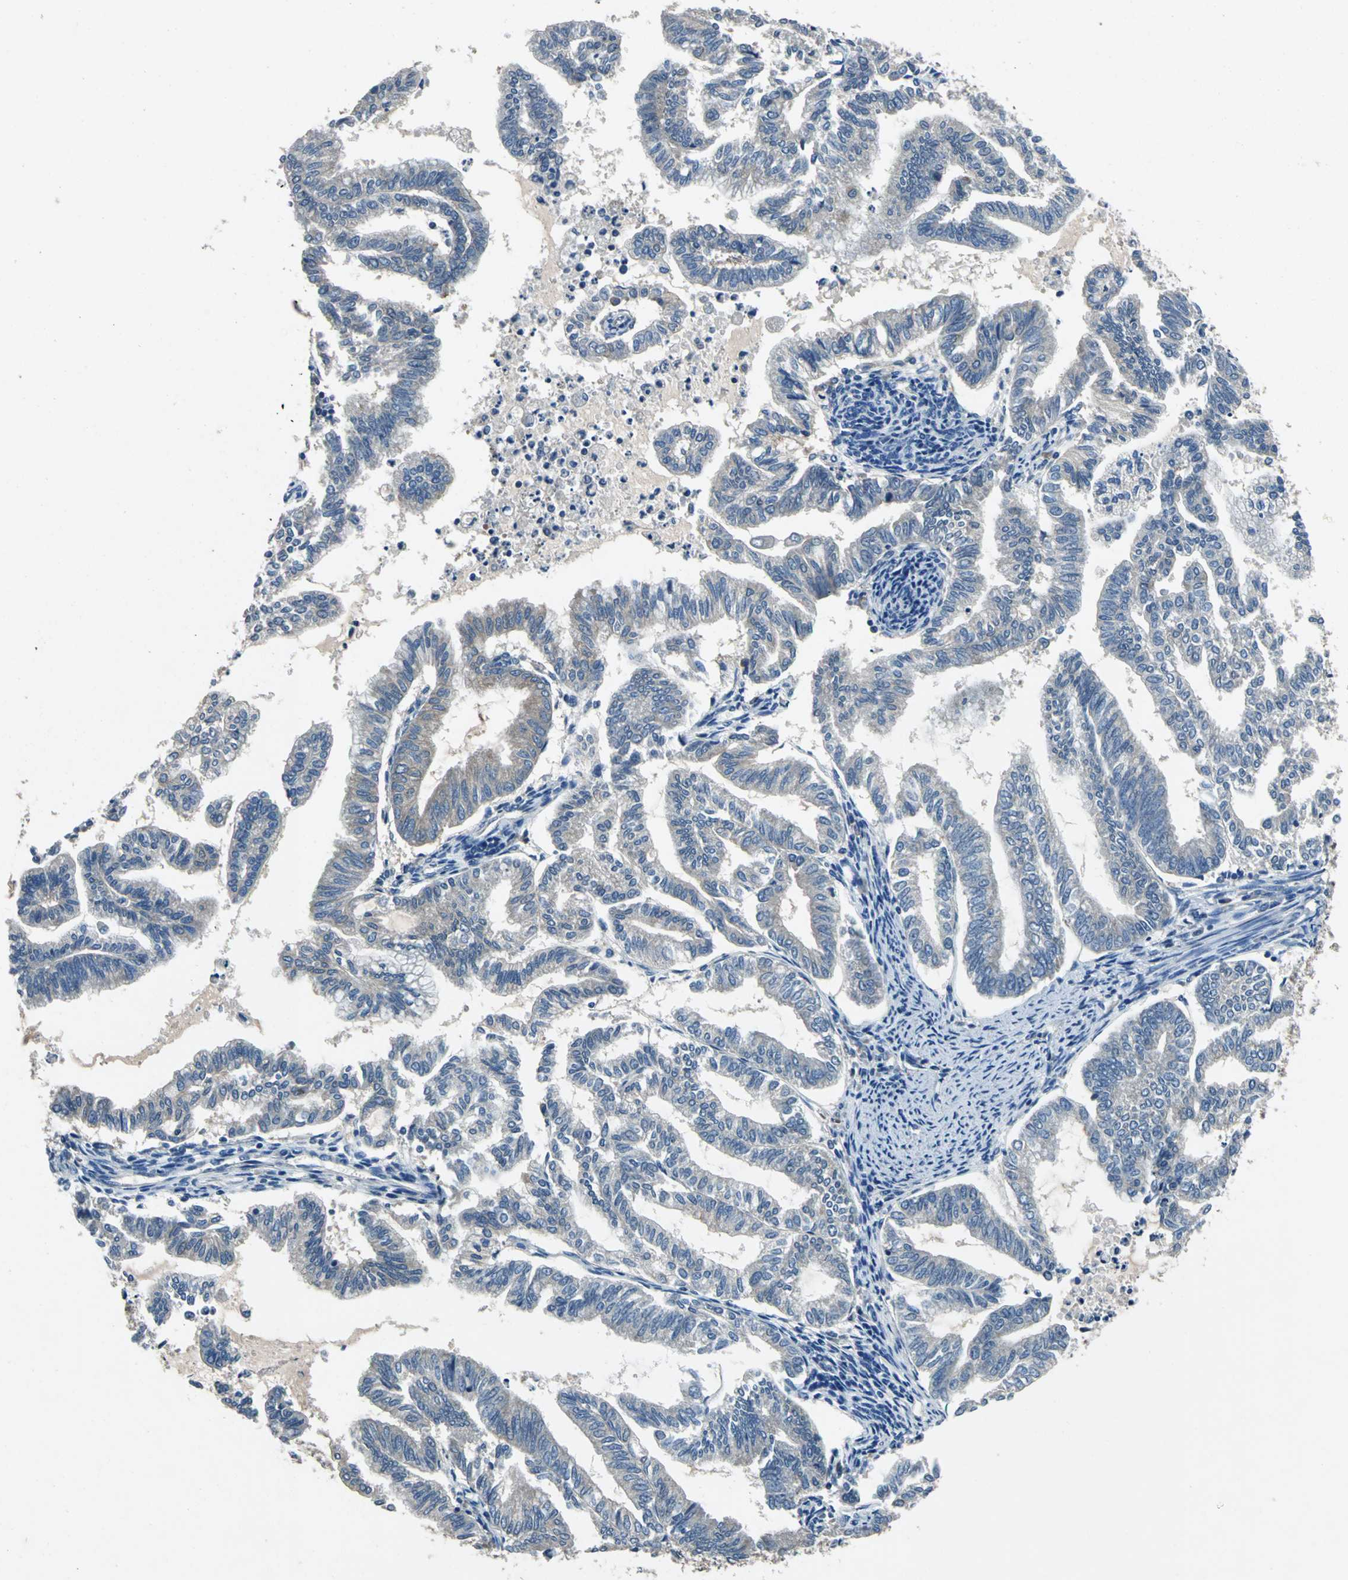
{"staining": {"intensity": "weak", "quantity": "<25%", "location": "cytoplasmic/membranous"}, "tissue": "endometrial cancer", "cell_type": "Tumor cells", "image_type": "cancer", "snomed": [{"axis": "morphology", "description": "Adenocarcinoma, NOS"}, {"axis": "topography", "description": "Endometrium"}], "caption": "The immunohistochemistry histopathology image has no significant positivity in tumor cells of endometrial adenocarcinoma tissue.", "gene": "PRKCA", "patient": {"sex": "female", "age": 79}}